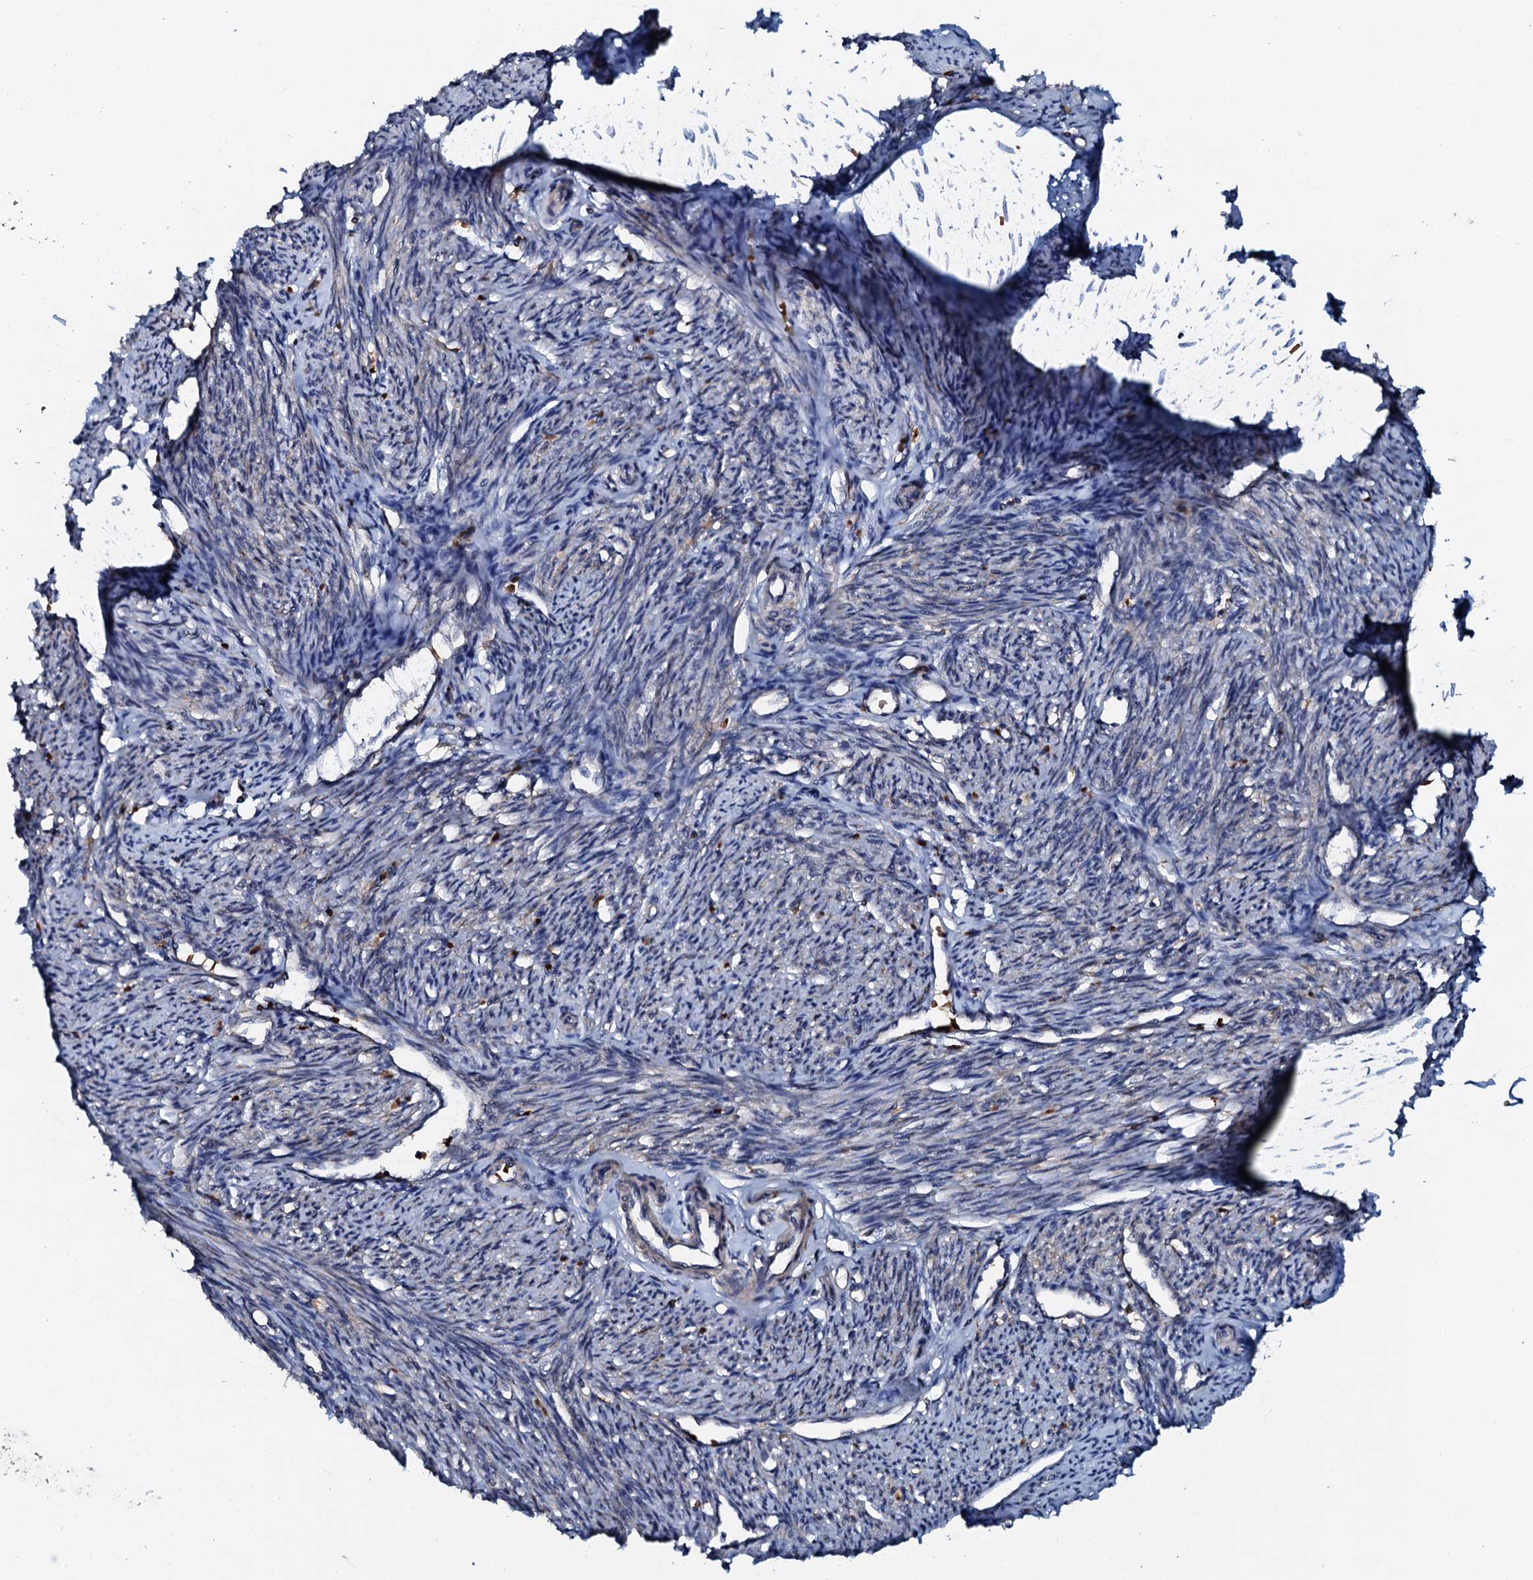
{"staining": {"intensity": "moderate", "quantity": "25%-75%", "location": "cytoplasmic/membranous"}, "tissue": "smooth muscle", "cell_type": "Smooth muscle cells", "image_type": "normal", "snomed": [{"axis": "morphology", "description": "Normal tissue, NOS"}, {"axis": "topography", "description": "Smooth muscle"}, {"axis": "topography", "description": "Uterus"}], "caption": "IHC (DAB (3,3'-diaminobenzidine)) staining of normal smooth muscle reveals moderate cytoplasmic/membranous protein expression in approximately 25%-75% of smooth muscle cells. The staining was performed using DAB, with brown indicating positive protein expression. Nuclei are stained blue with hematoxylin.", "gene": "VAMP8", "patient": {"sex": "female", "age": 59}}